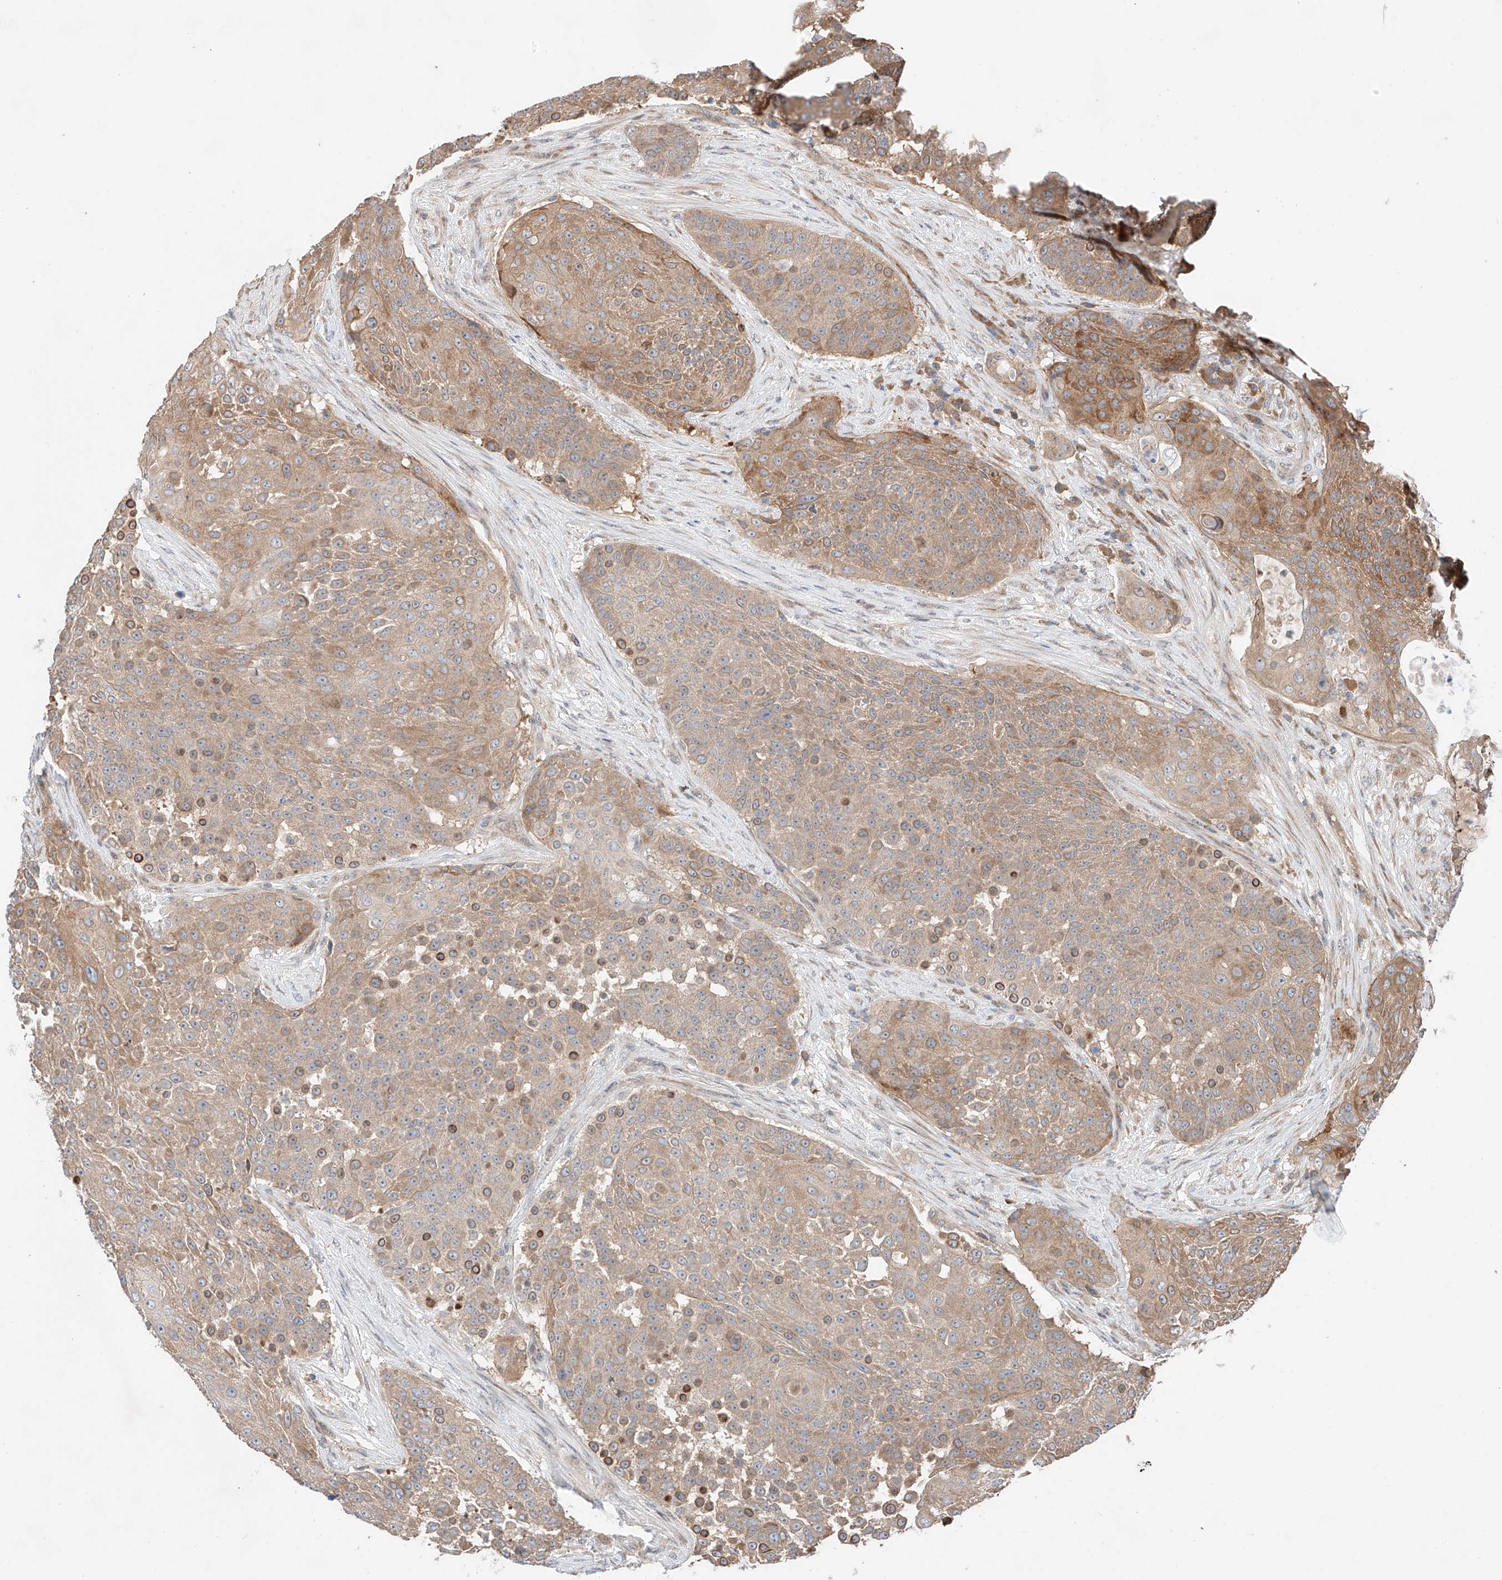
{"staining": {"intensity": "moderate", "quantity": ">75%", "location": "cytoplasmic/membranous"}, "tissue": "urothelial cancer", "cell_type": "Tumor cells", "image_type": "cancer", "snomed": [{"axis": "morphology", "description": "Urothelial carcinoma, High grade"}, {"axis": "topography", "description": "Urinary bladder"}], "caption": "A high-resolution photomicrograph shows IHC staining of urothelial carcinoma (high-grade), which exhibits moderate cytoplasmic/membranous expression in approximately >75% of tumor cells.", "gene": "RUSC1", "patient": {"sex": "female", "age": 63}}